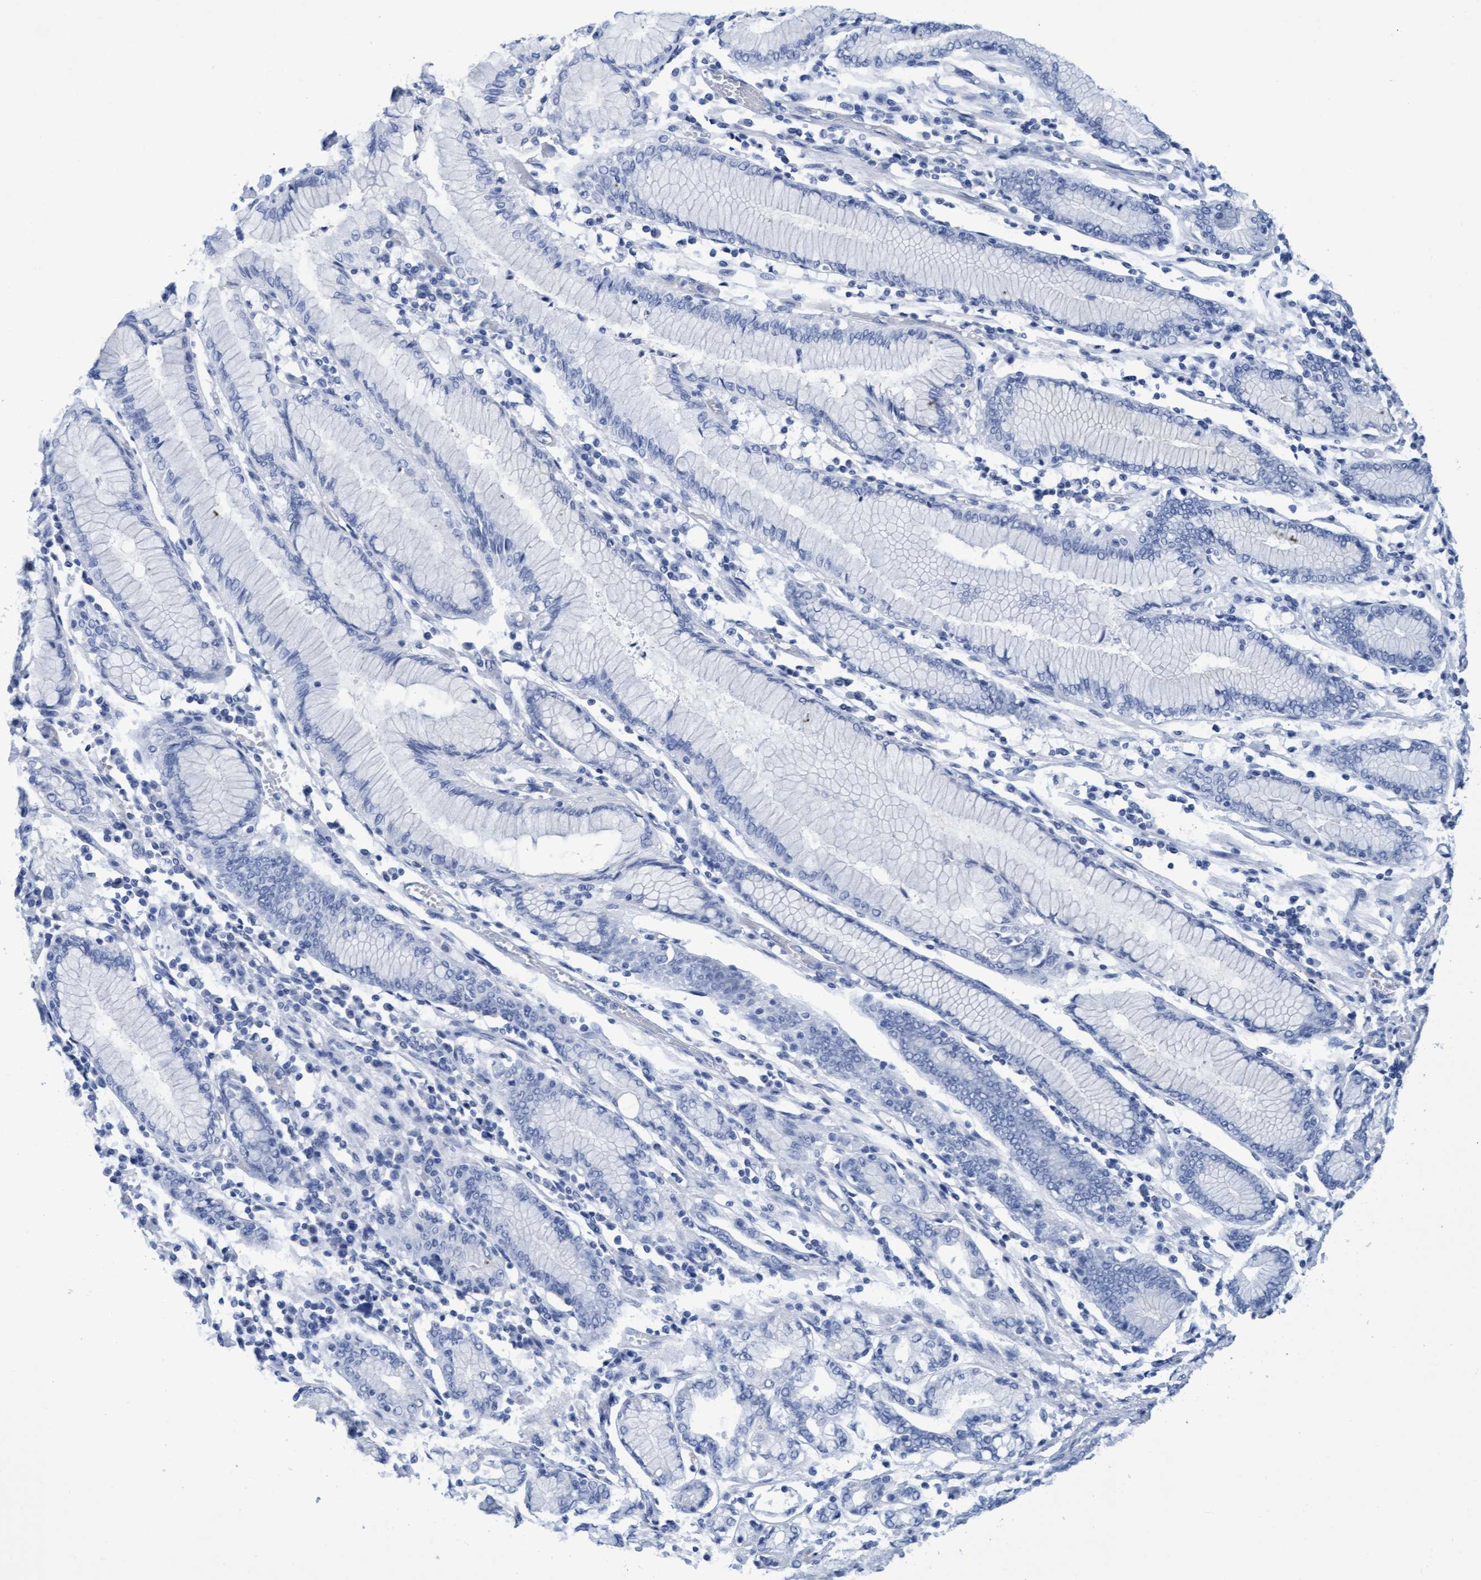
{"staining": {"intensity": "negative", "quantity": "none", "location": "none"}, "tissue": "stomach cancer", "cell_type": "Tumor cells", "image_type": "cancer", "snomed": [{"axis": "morphology", "description": "Adenocarcinoma, NOS"}, {"axis": "topography", "description": "Stomach, upper"}], "caption": "Immunohistochemistry (IHC) of stomach cancer exhibits no expression in tumor cells.", "gene": "INSL6", "patient": {"sex": "male", "age": 69}}